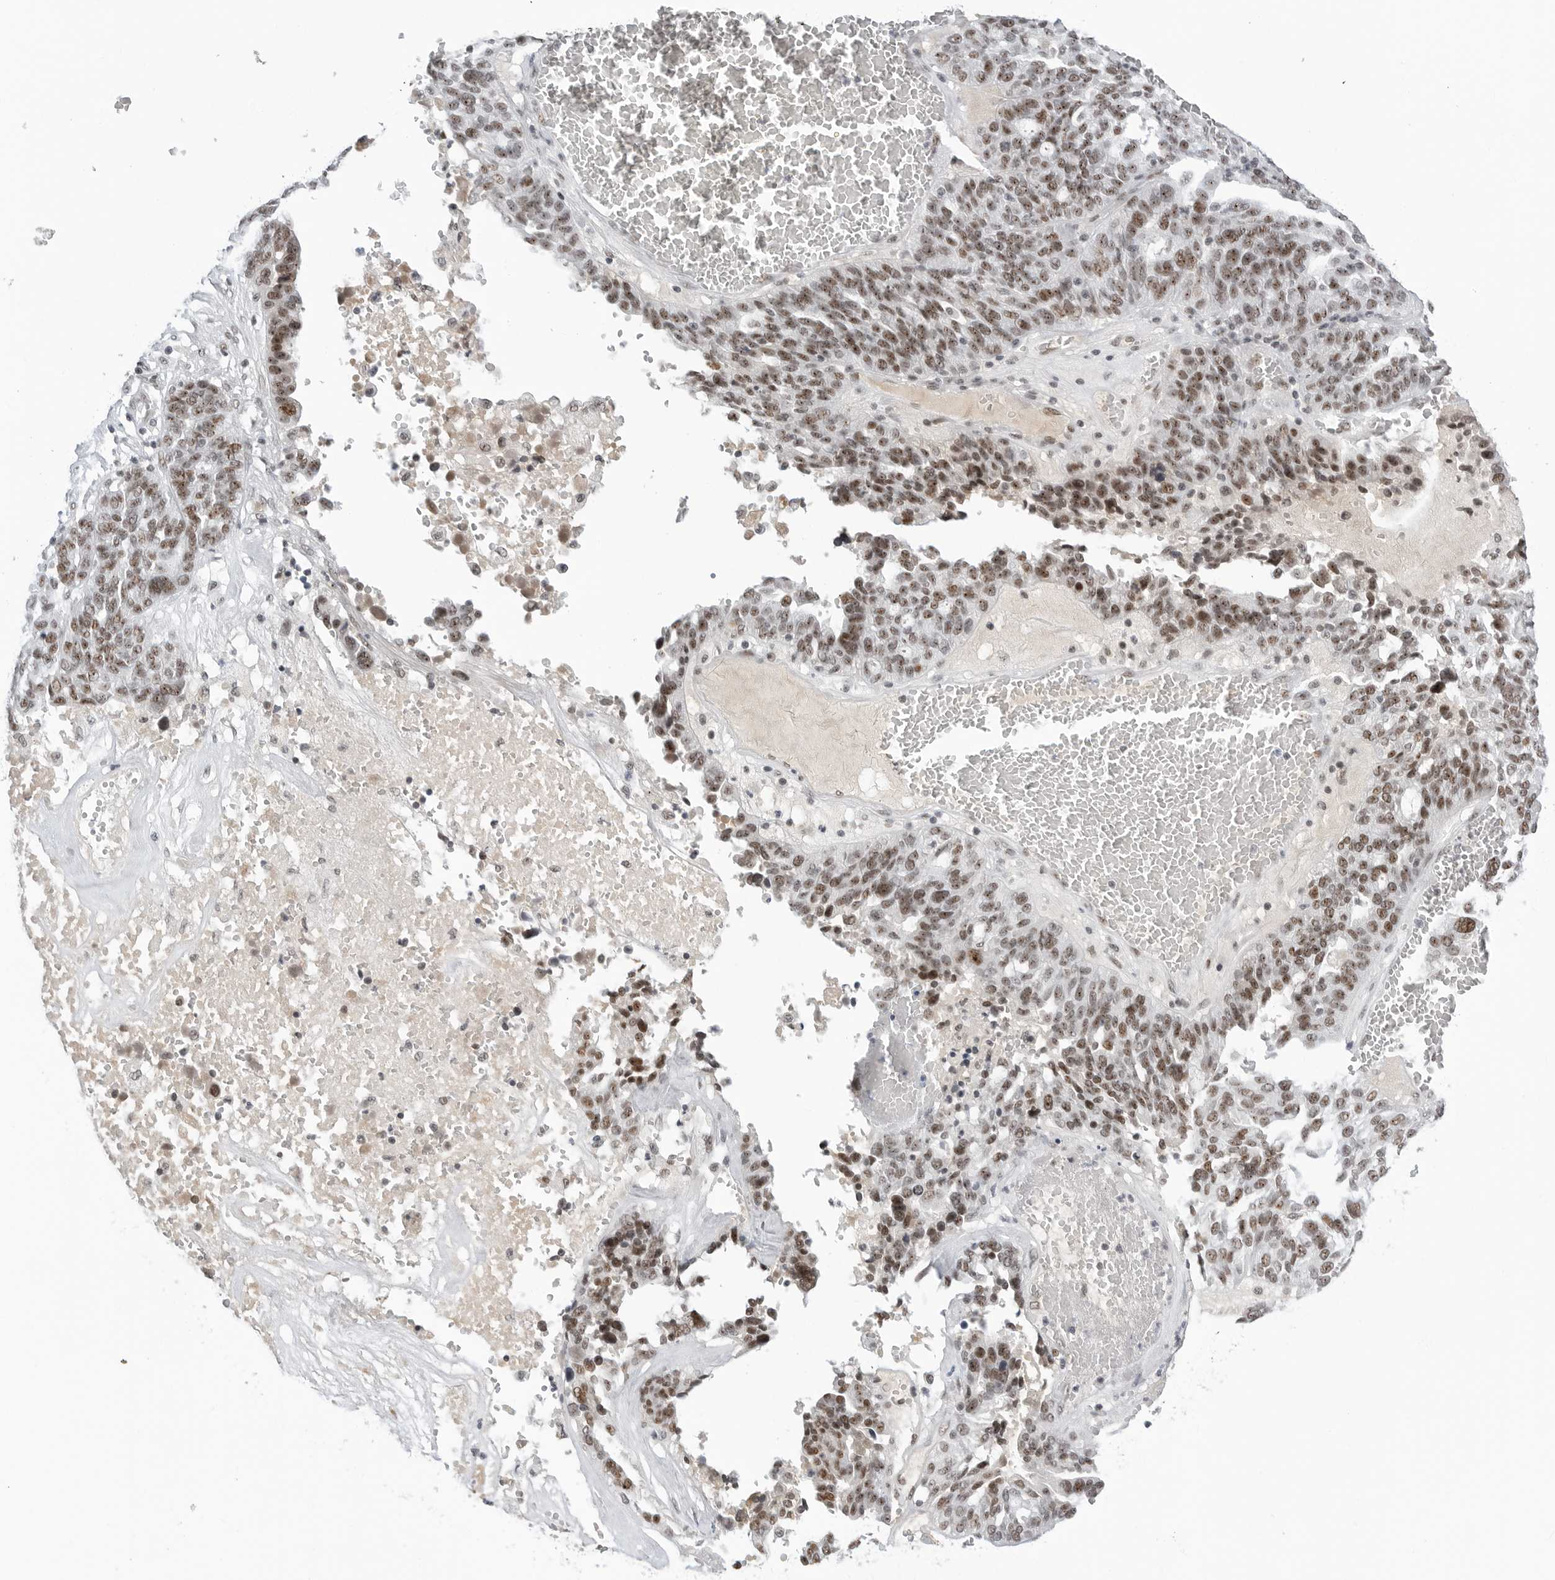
{"staining": {"intensity": "moderate", "quantity": ">75%", "location": "nuclear"}, "tissue": "ovarian cancer", "cell_type": "Tumor cells", "image_type": "cancer", "snomed": [{"axis": "morphology", "description": "Cystadenocarcinoma, serous, NOS"}, {"axis": "topography", "description": "Ovary"}], "caption": "Ovarian cancer tissue exhibits moderate nuclear expression in about >75% of tumor cells", "gene": "WRAP53", "patient": {"sex": "female", "age": 59}}